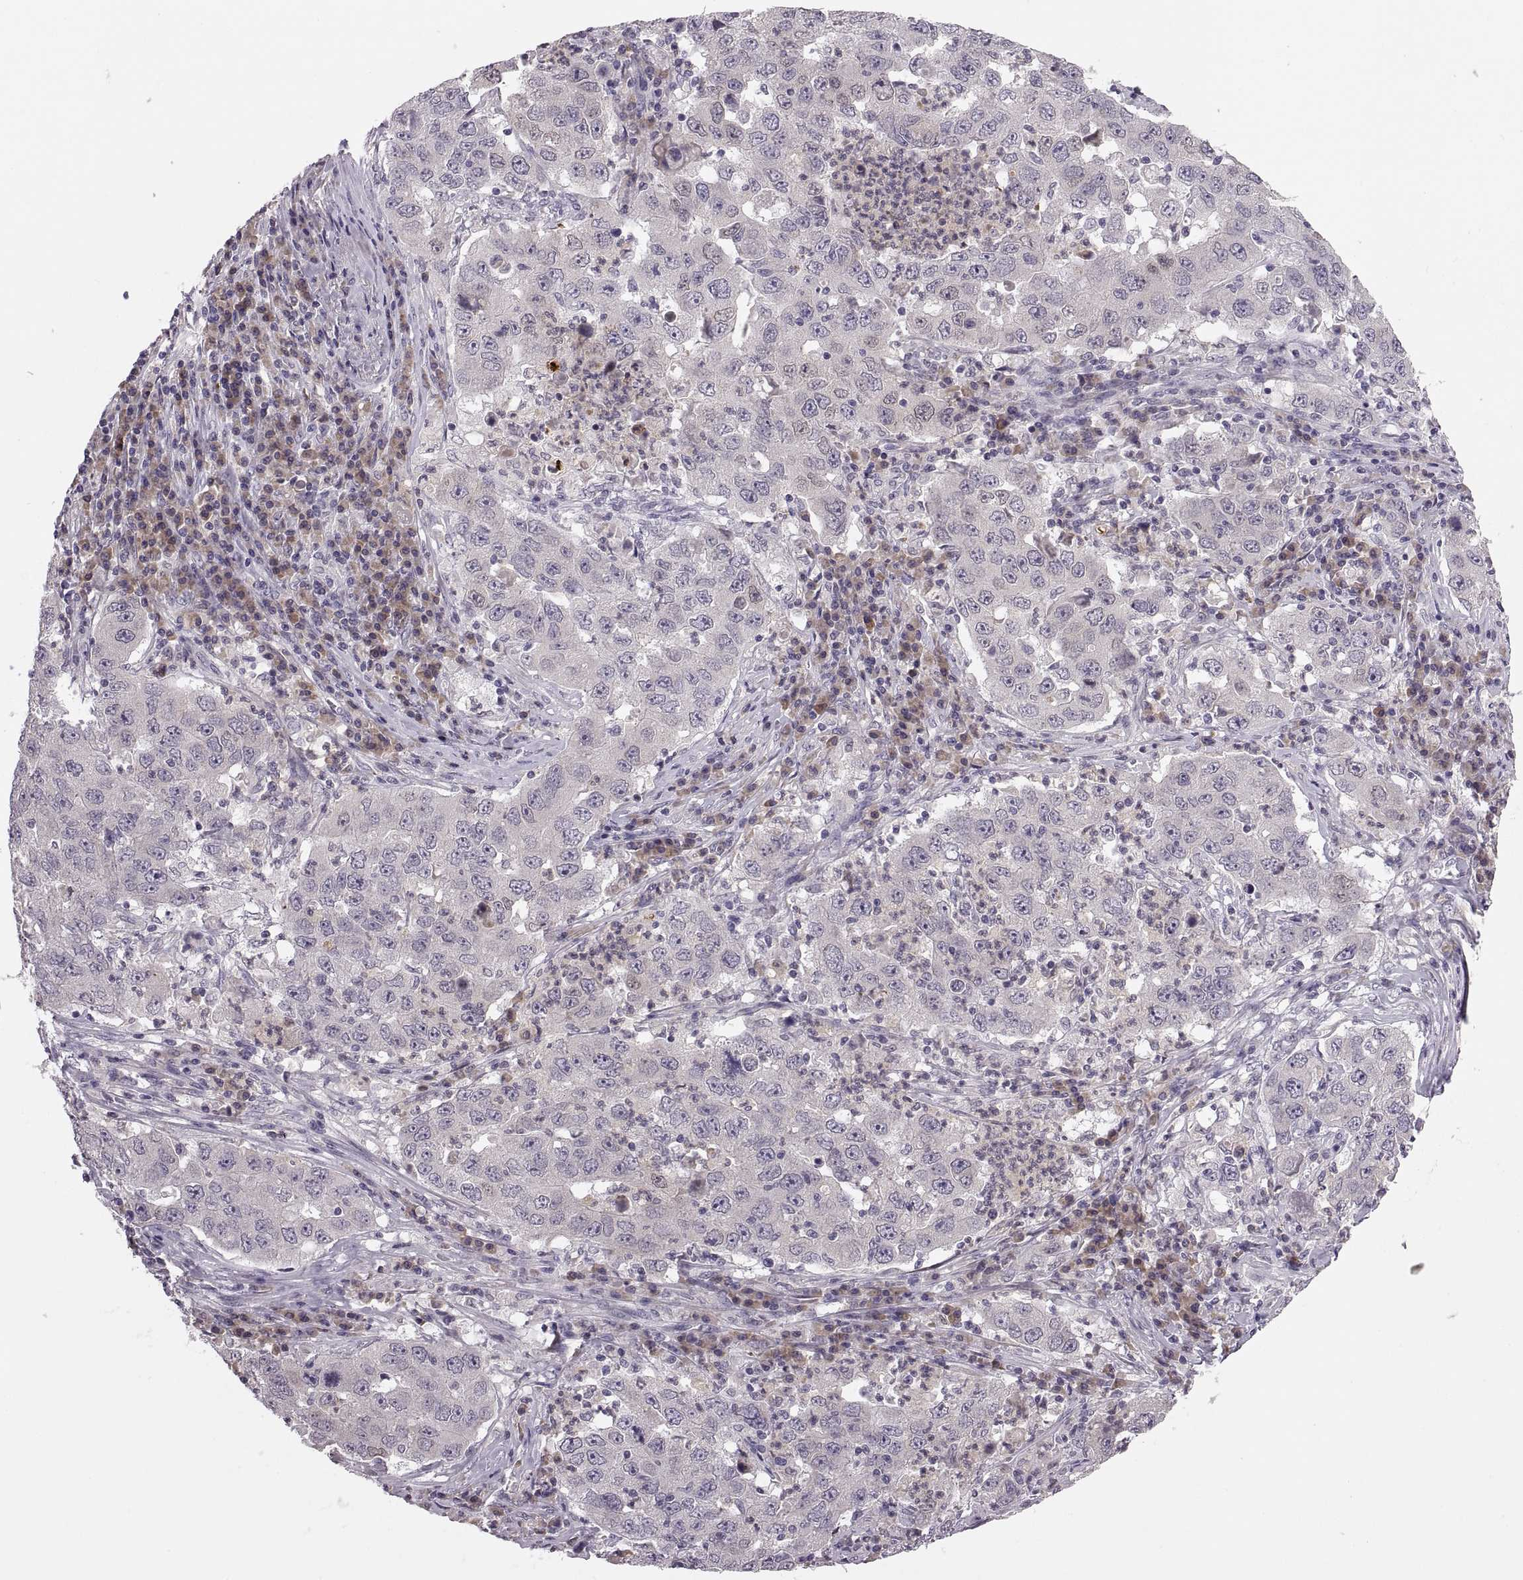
{"staining": {"intensity": "negative", "quantity": "none", "location": "none"}, "tissue": "lung cancer", "cell_type": "Tumor cells", "image_type": "cancer", "snomed": [{"axis": "morphology", "description": "Adenocarcinoma, NOS"}, {"axis": "topography", "description": "Lung"}], "caption": "Immunohistochemical staining of human adenocarcinoma (lung) exhibits no significant expression in tumor cells.", "gene": "ADH6", "patient": {"sex": "male", "age": 73}}